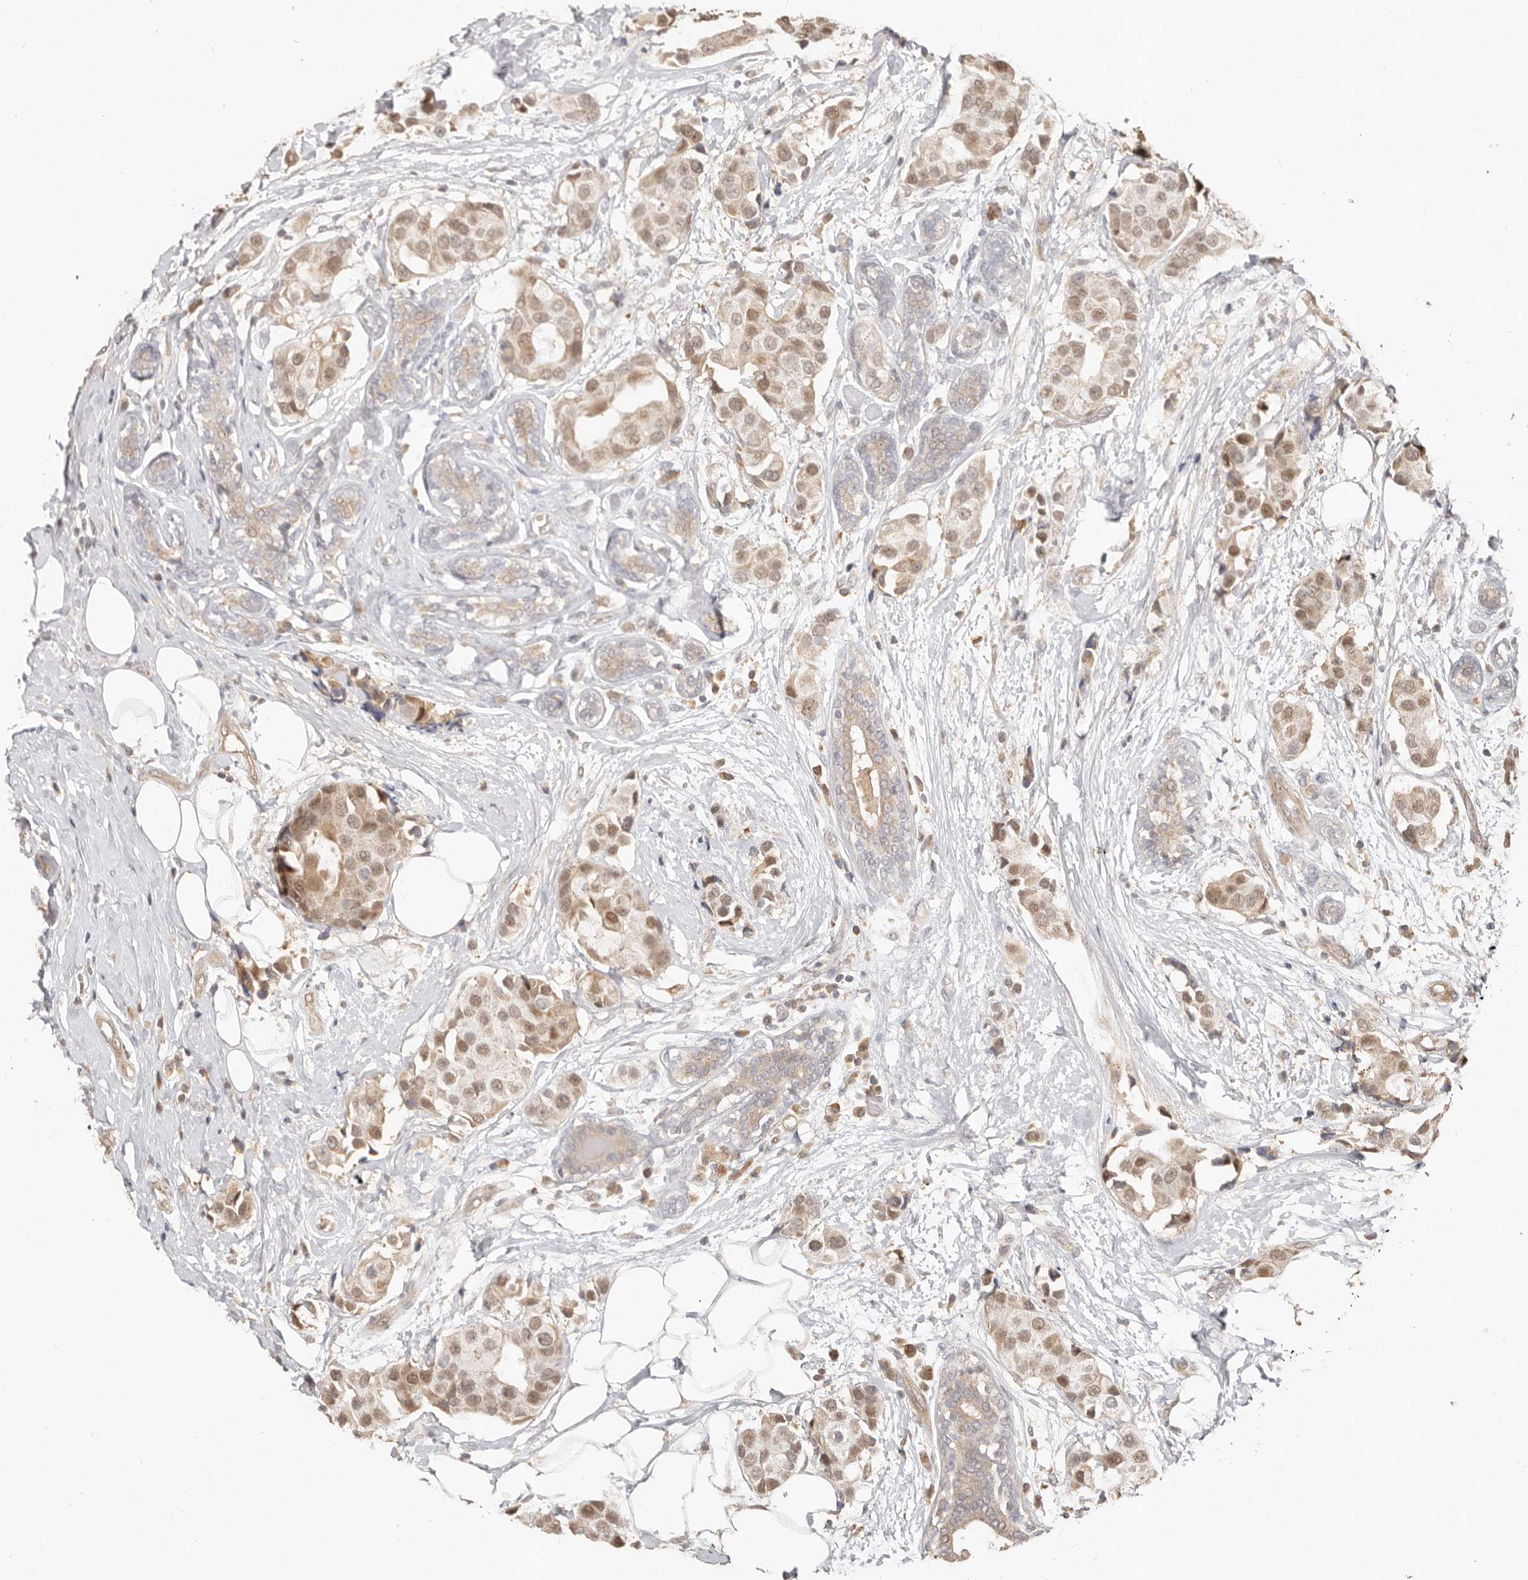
{"staining": {"intensity": "moderate", "quantity": ">75%", "location": "nuclear"}, "tissue": "breast cancer", "cell_type": "Tumor cells", "image_type": "cancer", "snomed": [{"axis": "morphology", "description": "Normal tissue, NOS"}, {"axis": "morphology", "description": "Duct carcinoma"}, {"axis": "topography", "description": "Breast"}], "caption": "Breast invasive ductal carcinoma tissue exhibits moderate nuclear expression in about >75% of tumor cells, visualized by immunohistochemistry. The protein of interest is stained brown, and the nuclei are stained in blue (DAB (3,3'-diaminobenzidine) IHC with brightfield microscopy, high magnification).", "gene": "MTFR2", "patient": {"sex": "female", "age": 39}}